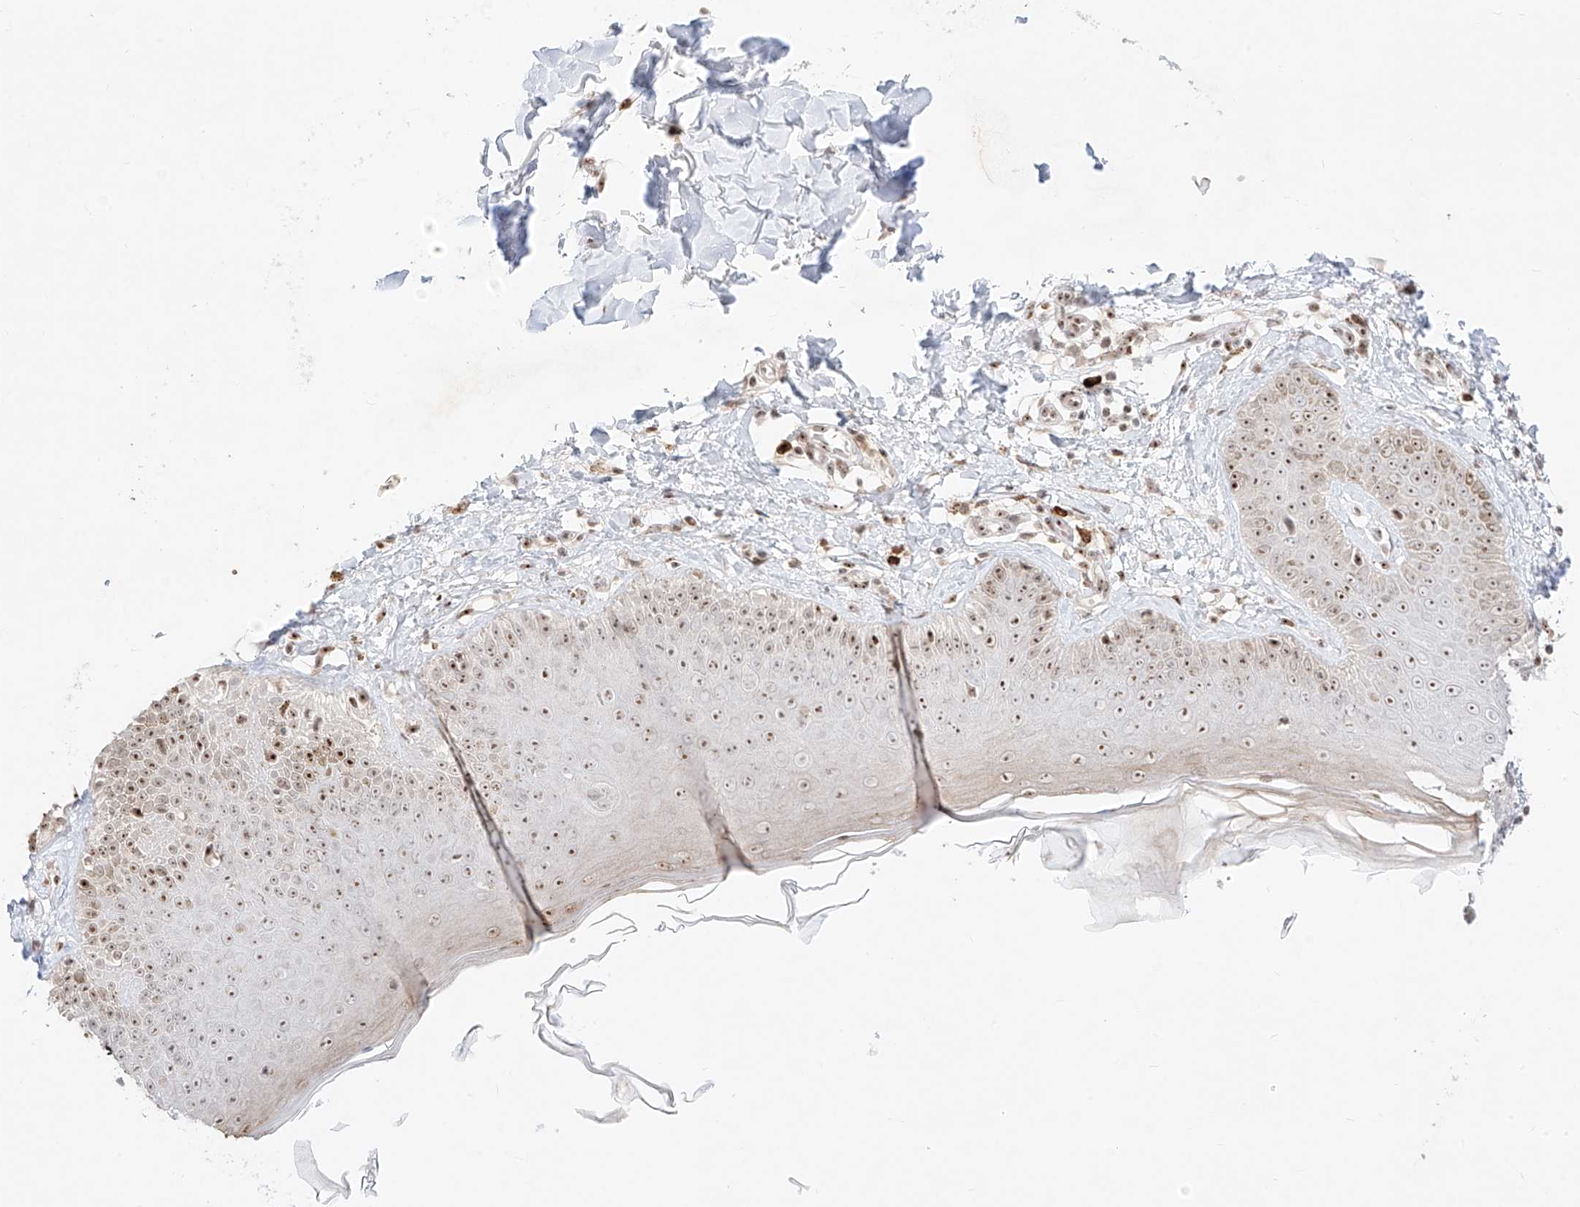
{"staining": {"intensity": "weak", "quantity": "25%-75%", "location": "nuclear"}, "tissue": "skin", "cell_type": "Fibroblasts", "image_type": "normal", "snomed": [{"axis": "morphology", "description": "Normal tissue, NOS"}, {"axis": "topography", "description": "Skin"}], "caption": "Protein expression analysis of benign human skin reveals weak nuclear expression in about 25%-75% of fibroblasts. The protein is stained brown, and the nuclei are stained in blue (DAB IHC with brightfield microscopy, high magnification).", "gene": "ZNF512", "patient": {"sex": "male", "age": 52}}